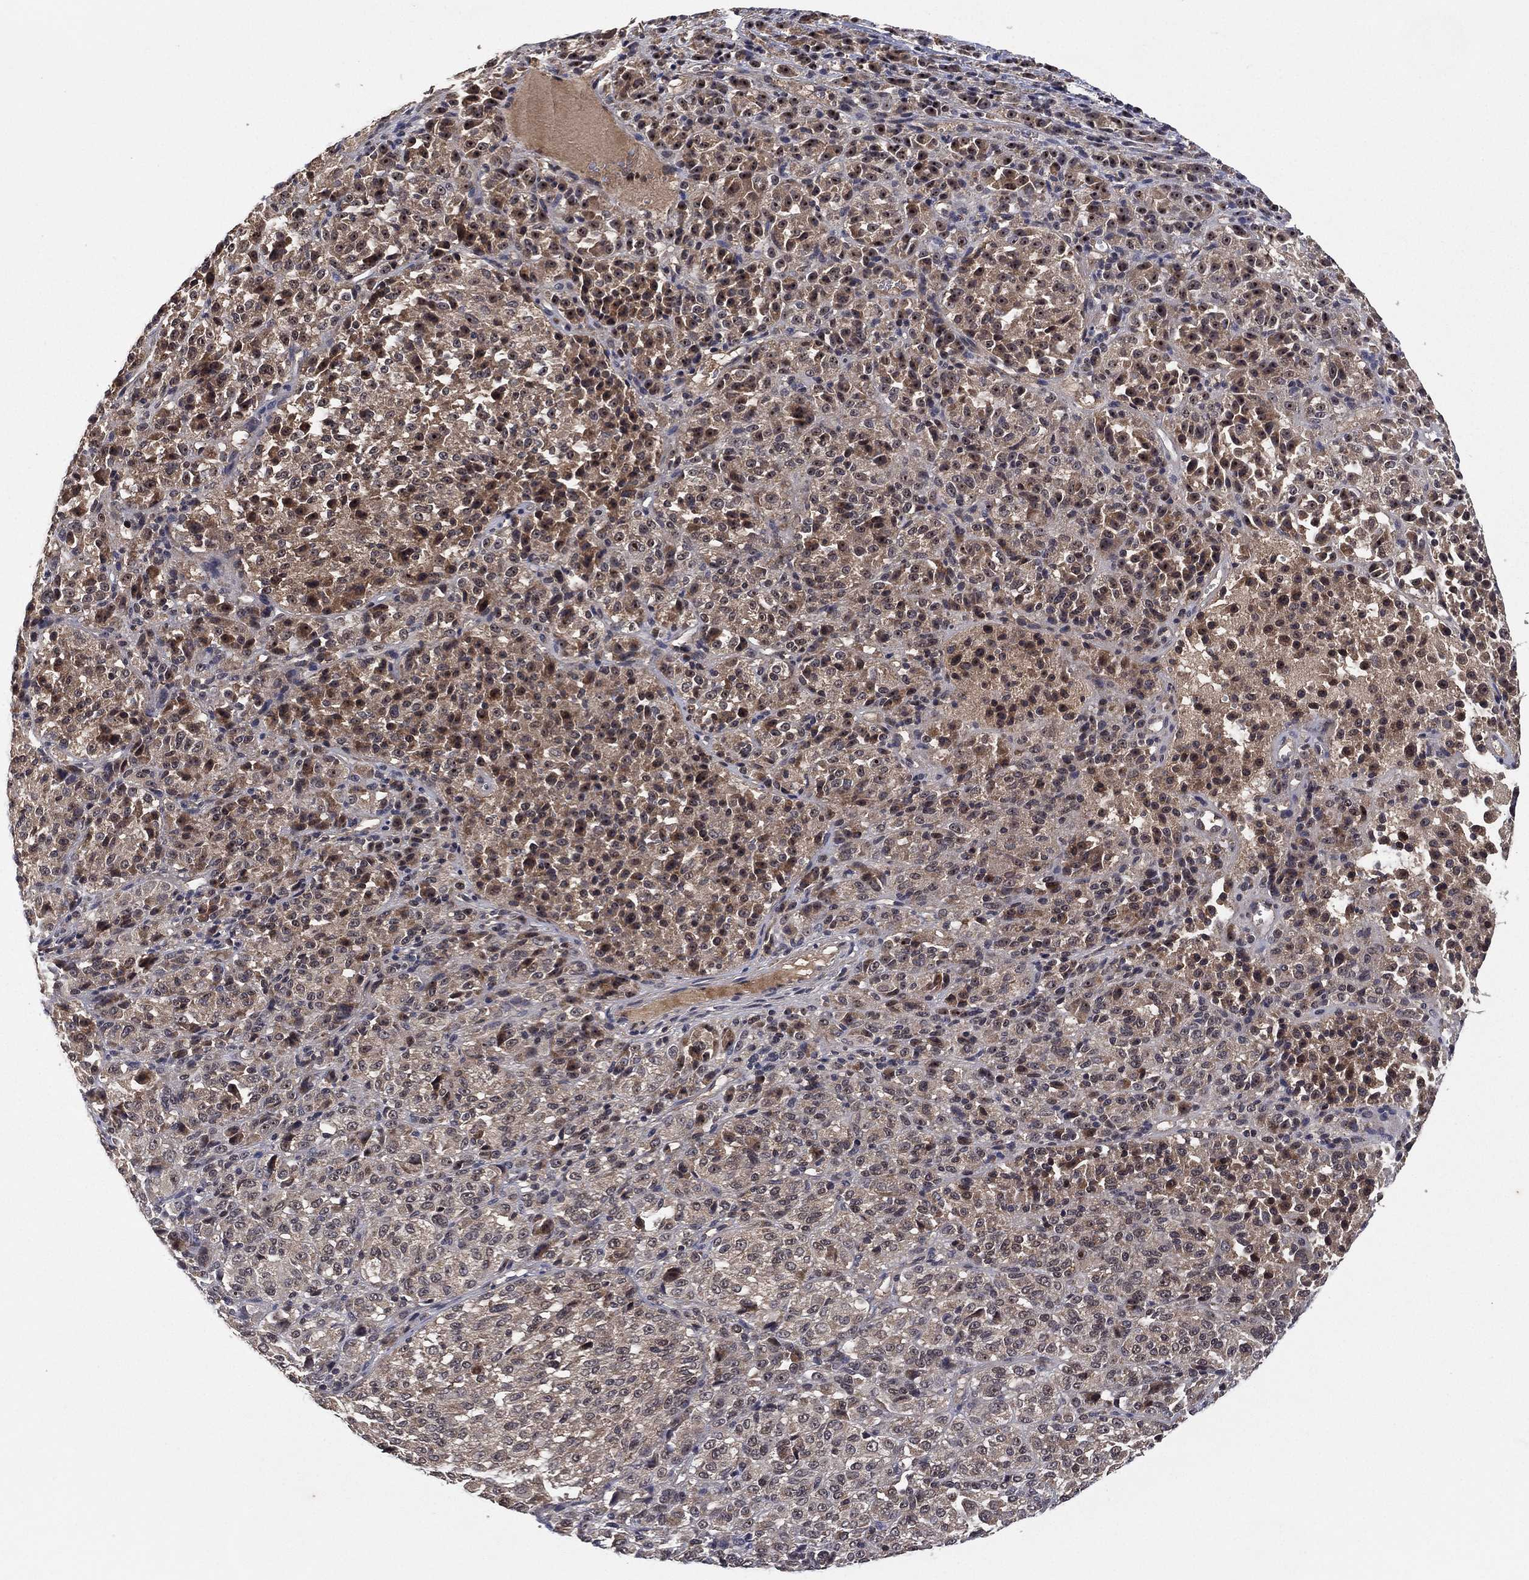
{"staining": {"intensity": "moderate", "quantity": "<25%", "location": "cytoplasmic/membranous"}, "tissue": "melanoma", "cell_type": "Tumor cells", "image_type": "cancer", "snomed": [{"axis": "morphology", "description": "Malignant melanoma, Metastatic site"}, {"axis": "topography", "description": "Brain"}], "caption": "Approximately <25% of tumor cells in malignant melanoma (metastatic site) reveal moderate cytoplasmic/membranous protein staining as visualized by brown immunohistochemical staining.", "gene": "NELFCD", "patient": {"sex": "female", "age": 56}}